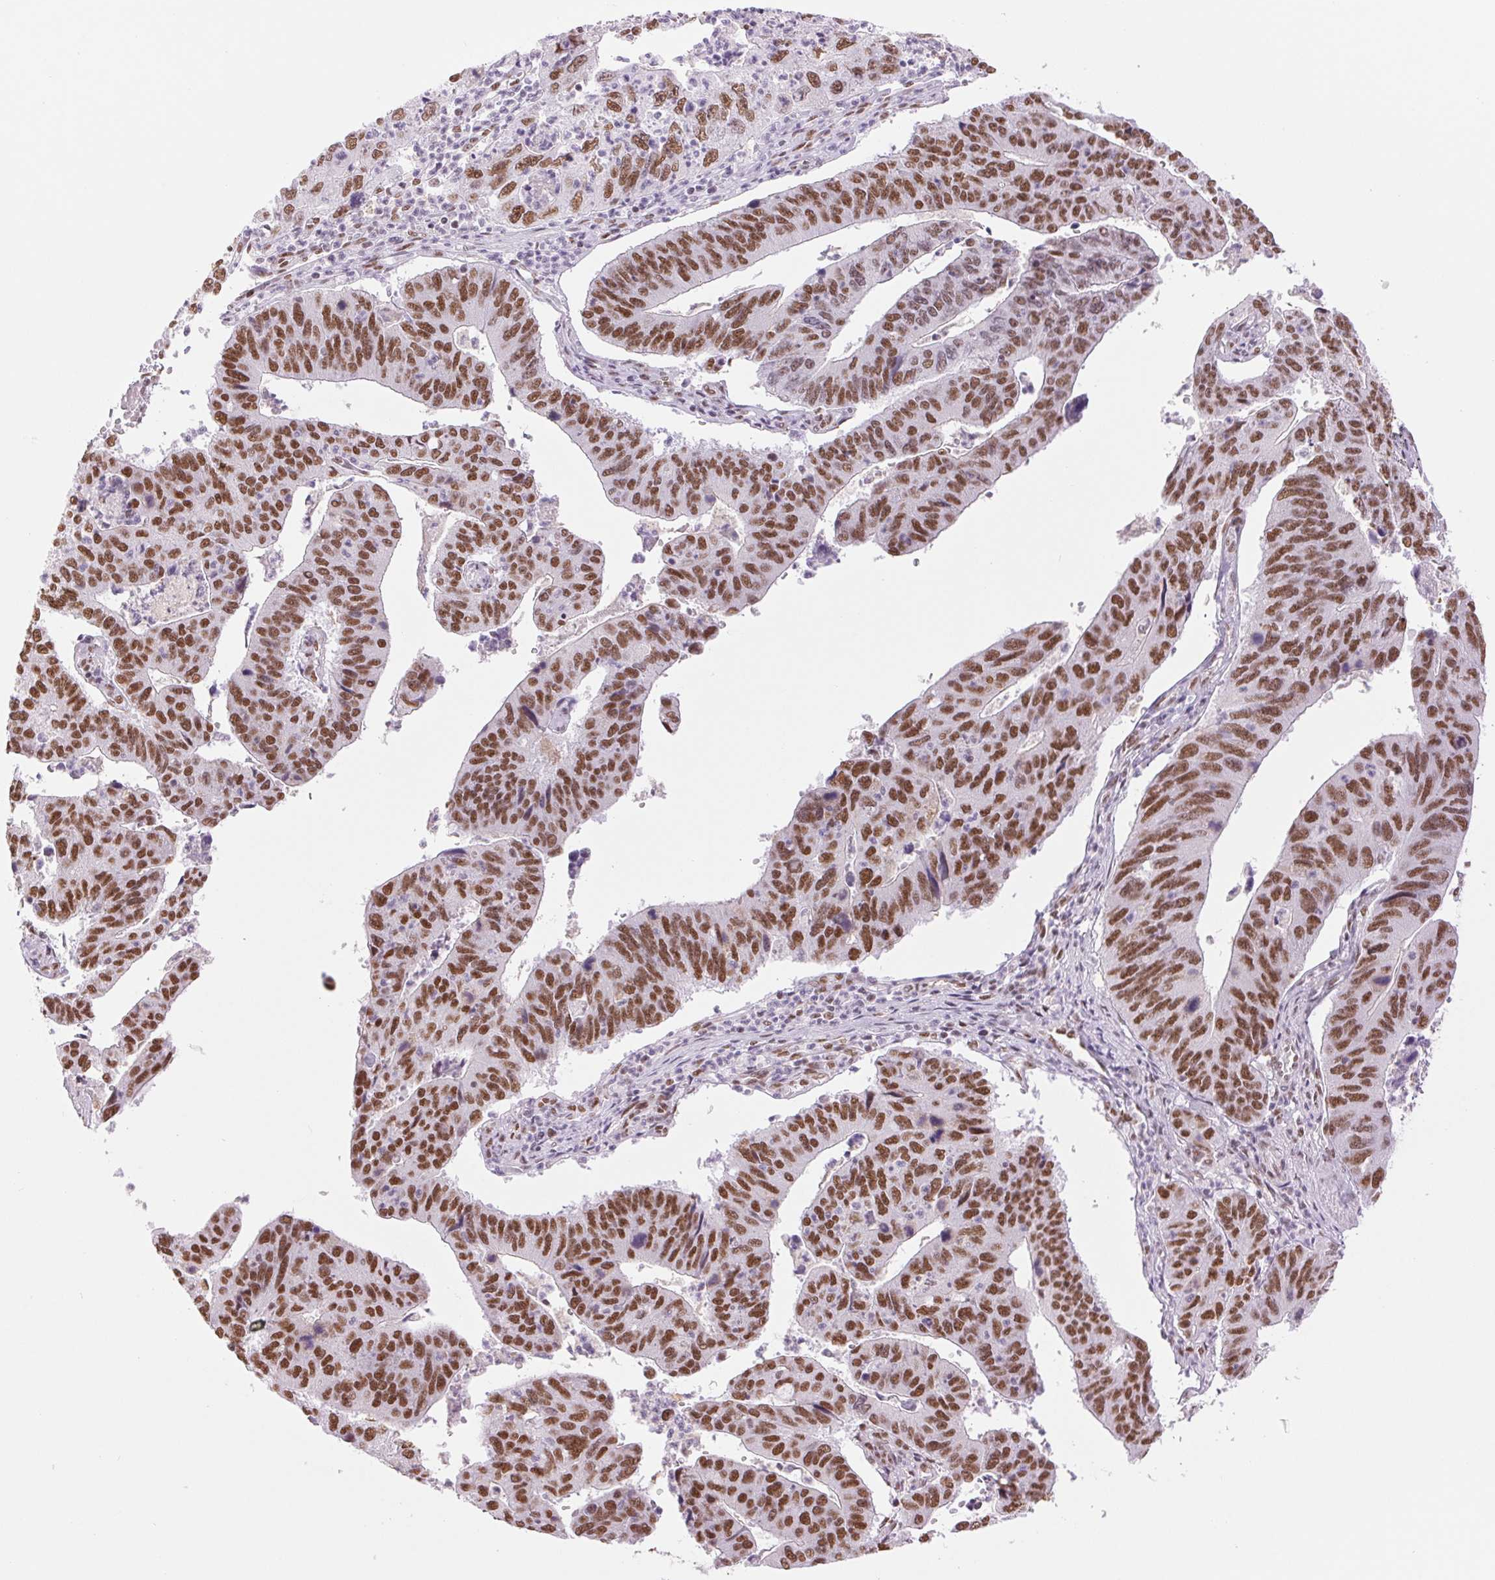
{"staining": {"intensity": "moderate", "quantity": ">75%", "location": "nuclear"}, "tissue": "stomach cancer", "cell_type": "Tumor cells", "image_type": "cancer", "snomed": [{"axis": "morphology", "description": "Adenocarcinoma, NOS"}, {"axis": "topography", "description": "Stomach"}], "caption": "Stomach cancer stained with a protein marker shows moderate staining in tumor cells.", "gene": "ZFR2", "patient": {"sex": "male", "age": 59}}